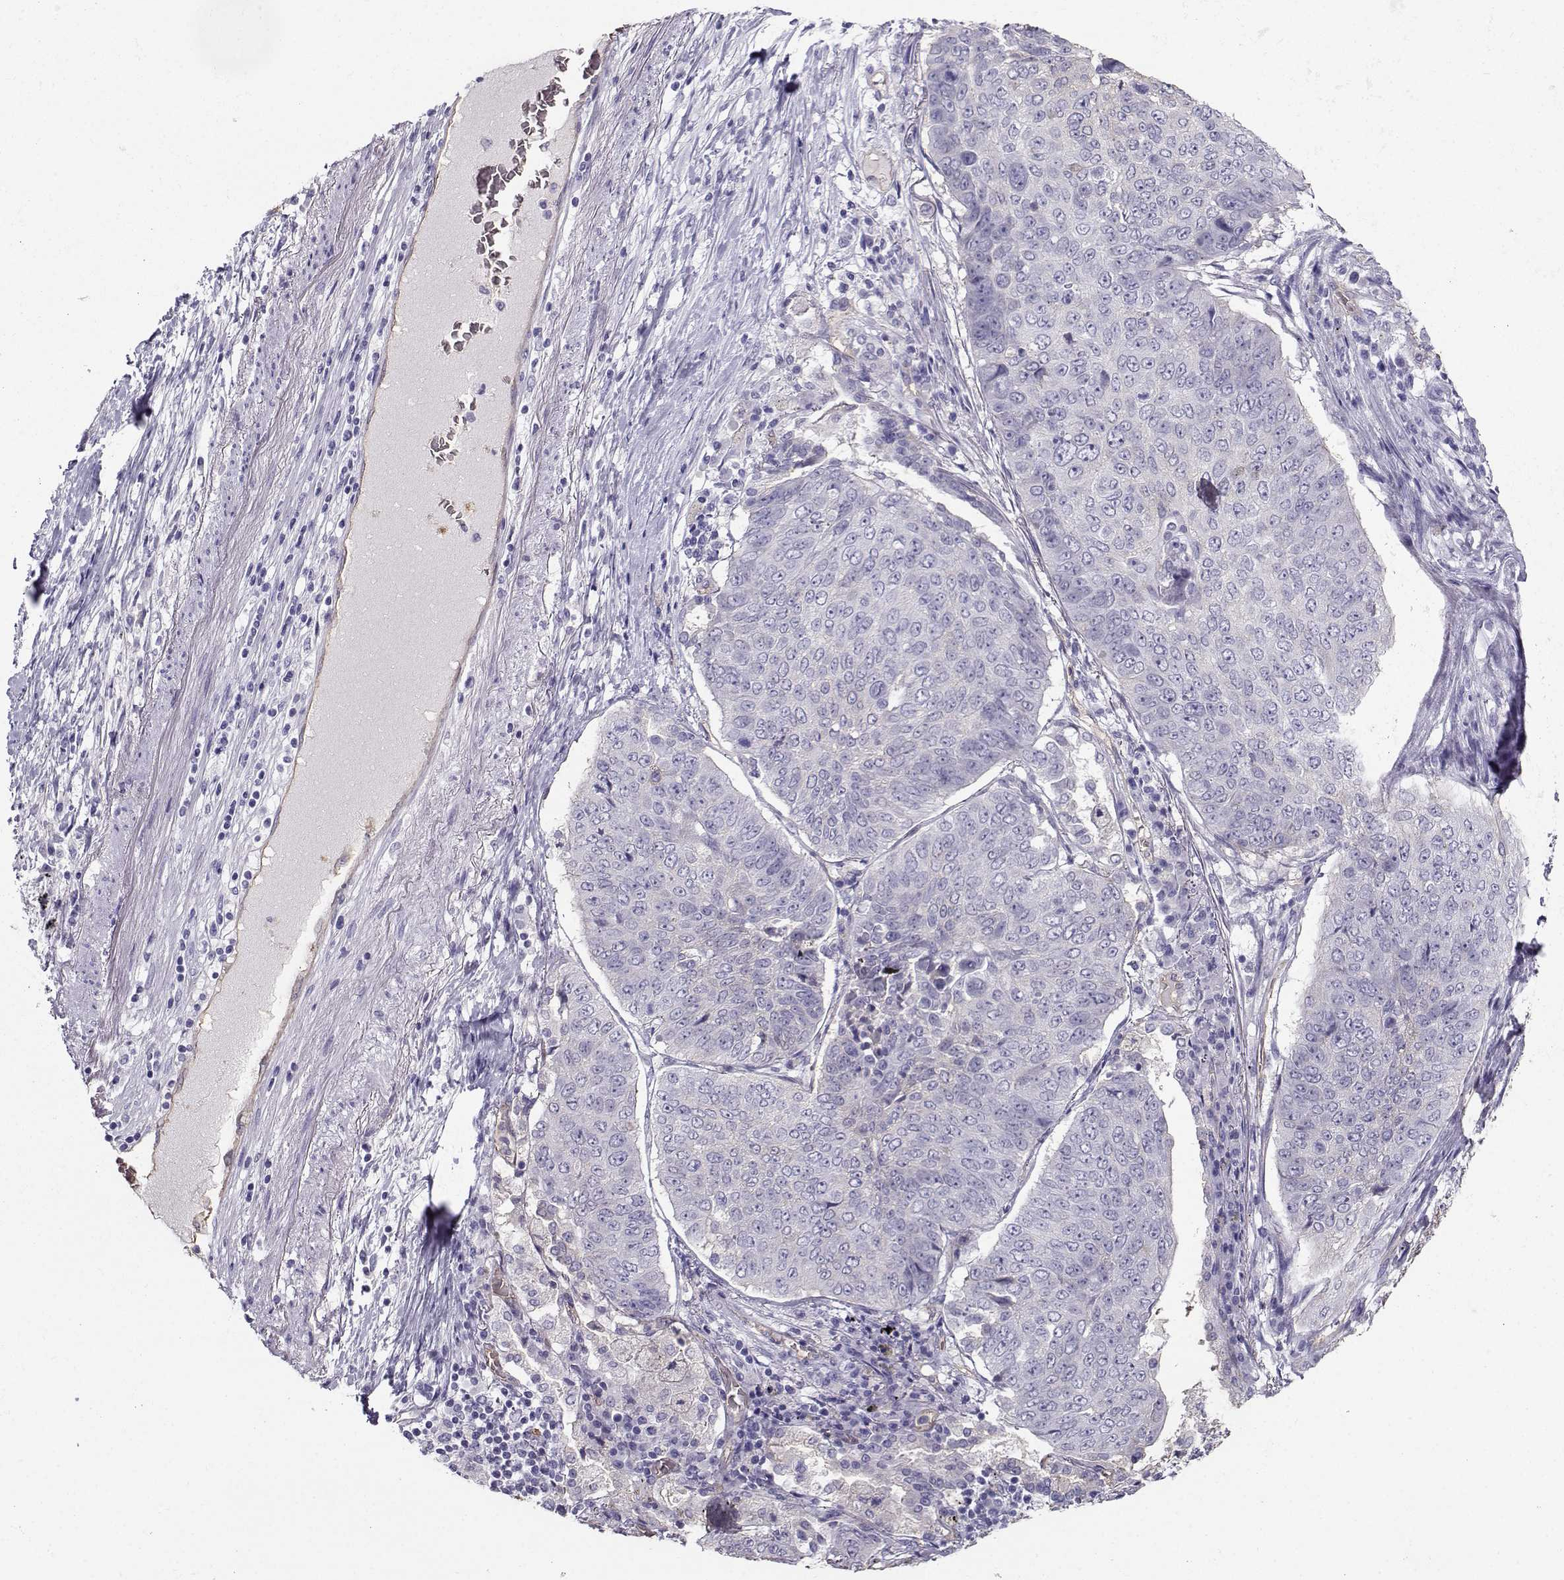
{"staining": {"intensity": "negative", "quantity": "none", "location": "none"}, "tissue": "lung cancer", "cell_type": "Tumor cells", "image_type": "cancer", "snomed": [{"axis": "morphology", "description": "Normal tissue, NOS"}, {"axis": "morphology", "description": "Squamous cell carcinoma, NOS"}, {"axis": "topography", "description": "Bronchus"}, {"axis": "topography", "description": "Lung"}], "caption": "This is an immunohistochemistry (IHC) micrograph of human lung cancer. There is no positivity in tumor cells.", "gene": "CLUL1", "patient": {"sex": "male", "age": 64}}